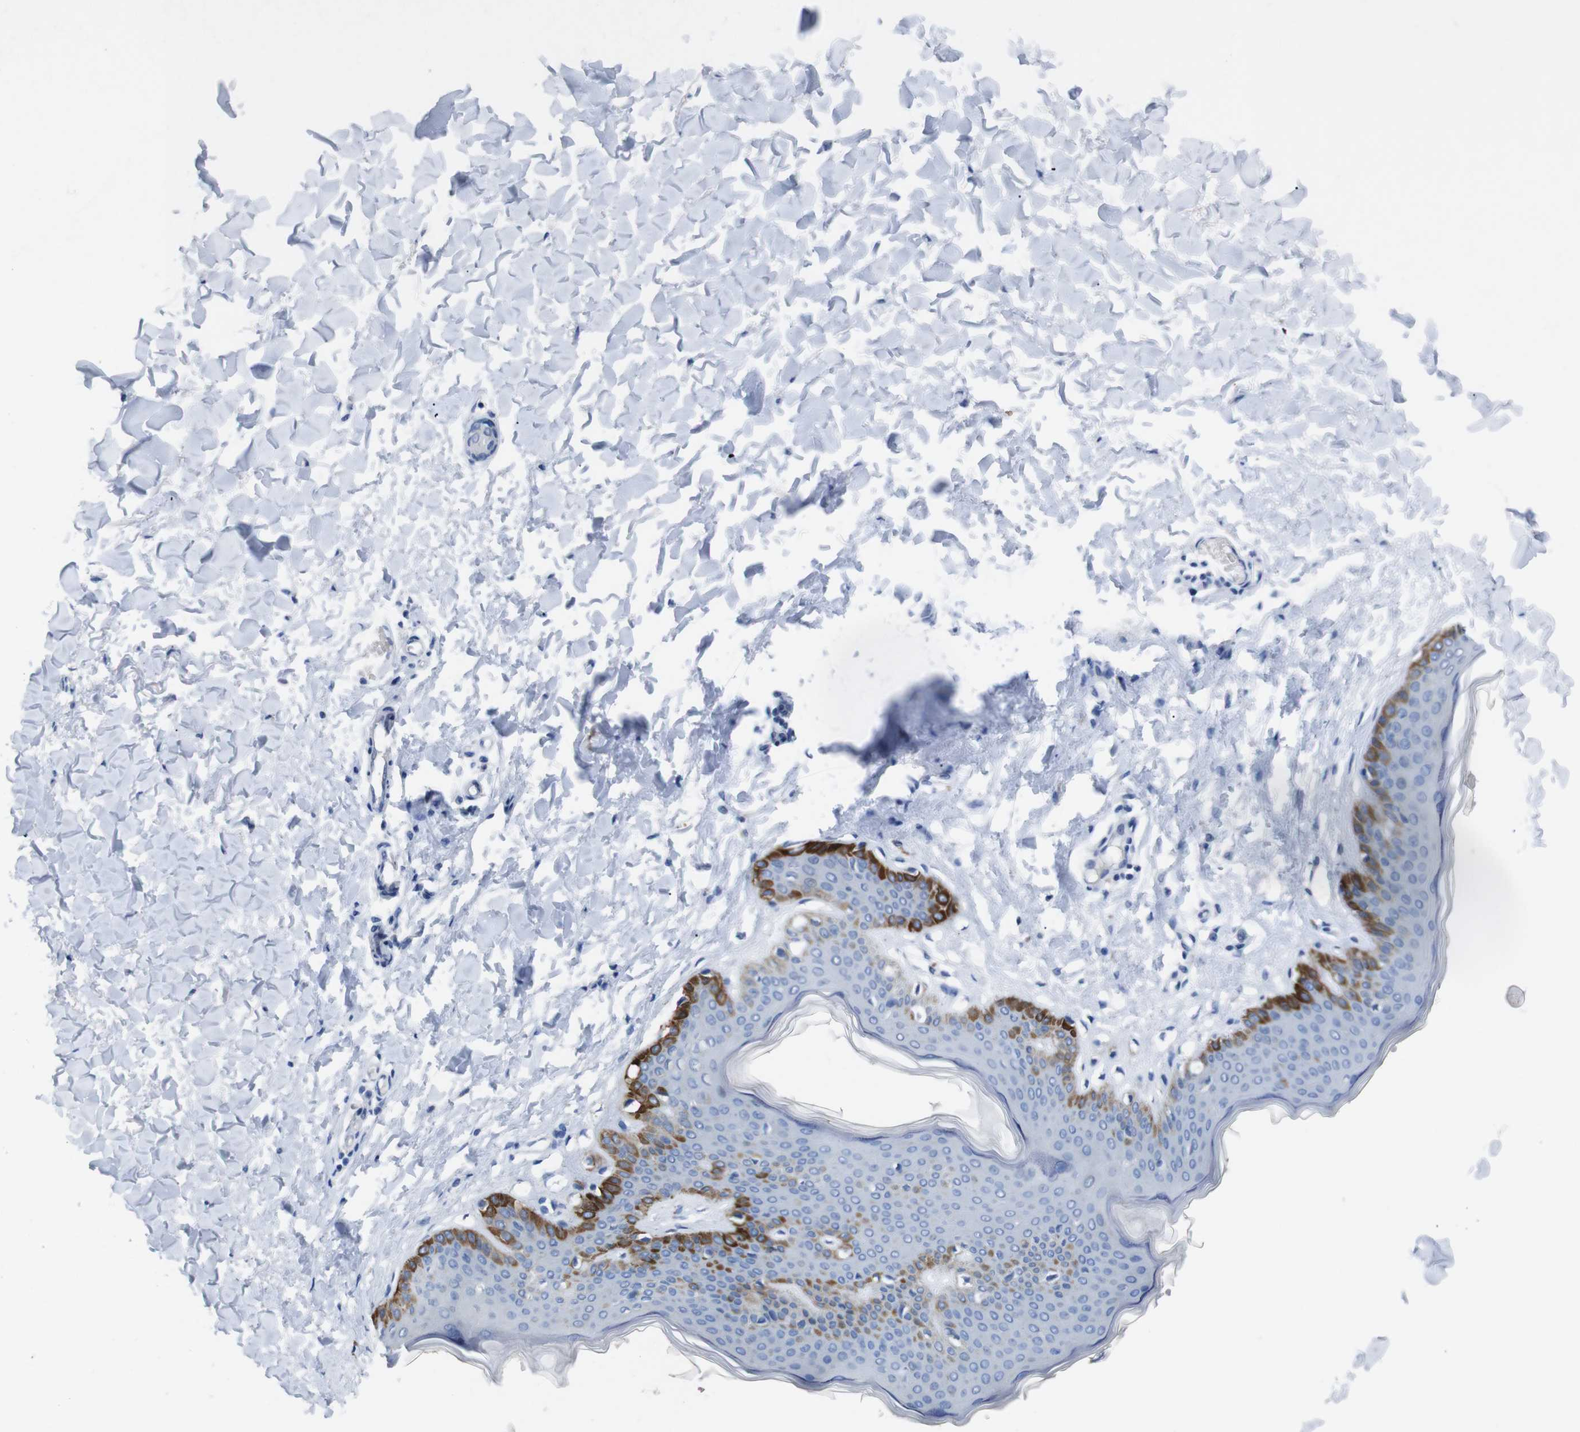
{"staining": {"intensity": "negative", "quantity": "none", "location": "none"}, "tissue": "skin", "cell_type": "Fibroblasts", "image_type": "normal", "snomed": [{"axis": "morphology", "description": "Normal tissue, NOS"}, {"axis": "topography", "description": "Skin"}], "caption": "This is an immunohistochemistry (IHC) micrograph of unremarkable human skin. There is no staining in fibroblasts.", "gene": "GJB2", "patient": {"sex": "female", "age": 17}}